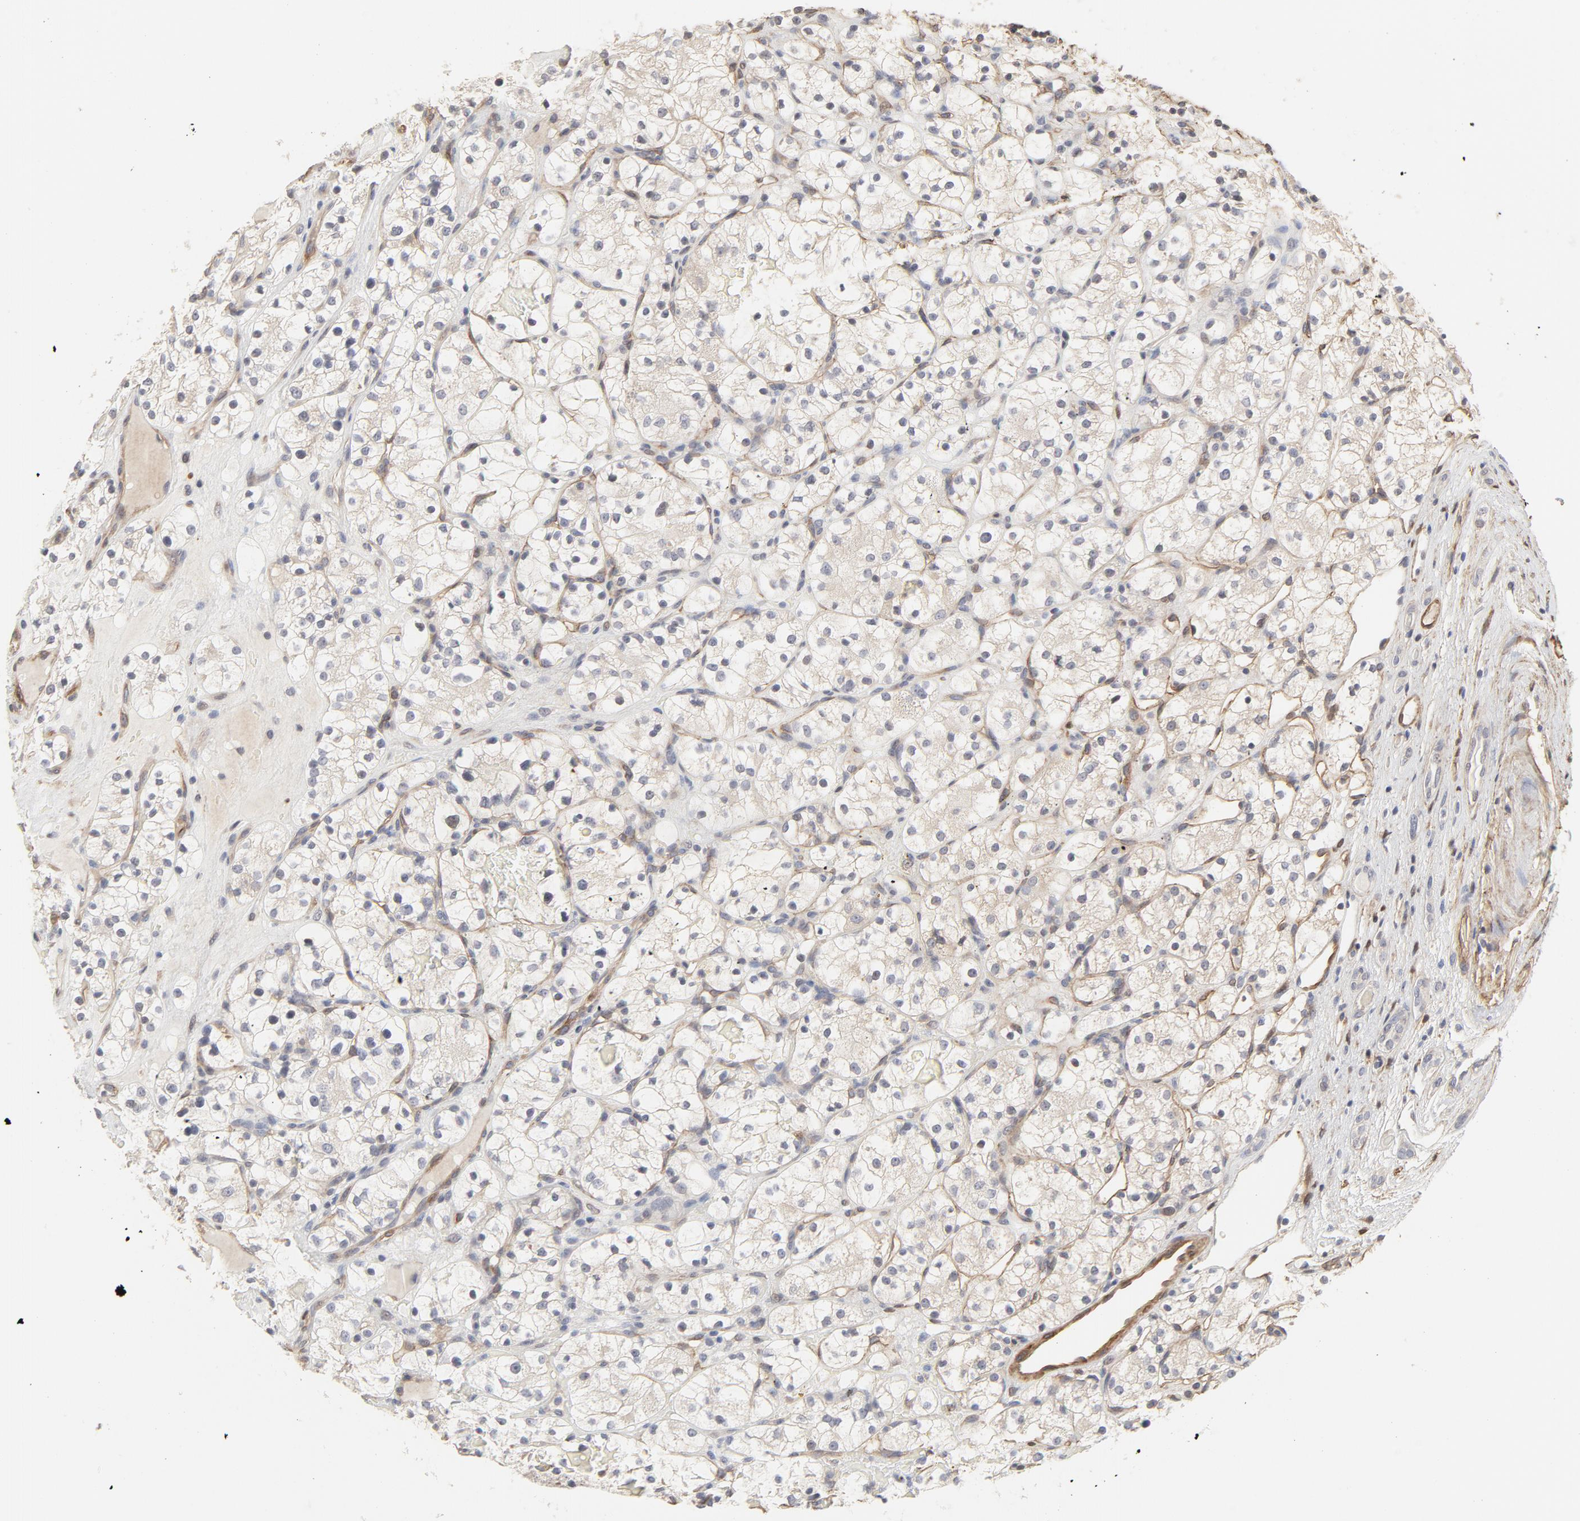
{"staining": {"intensity": "negative", "quantity": "none", "location": "none"}, "tissue": "renal cancer", "cell_type": "Tumor cells", "image_type": "cancer", "snomed": [{"axis": "morphology", "description": "Adenocarcinoma, NOS"}, {"axis": "topography", "description": "Kidney"}], "caption": "This is an IHC photomicrograph of renal adenocarcinoma. There is no expression in tumor cells.", "gene": "MAGED4", "patient": {"sex": "female", "age": 60}}